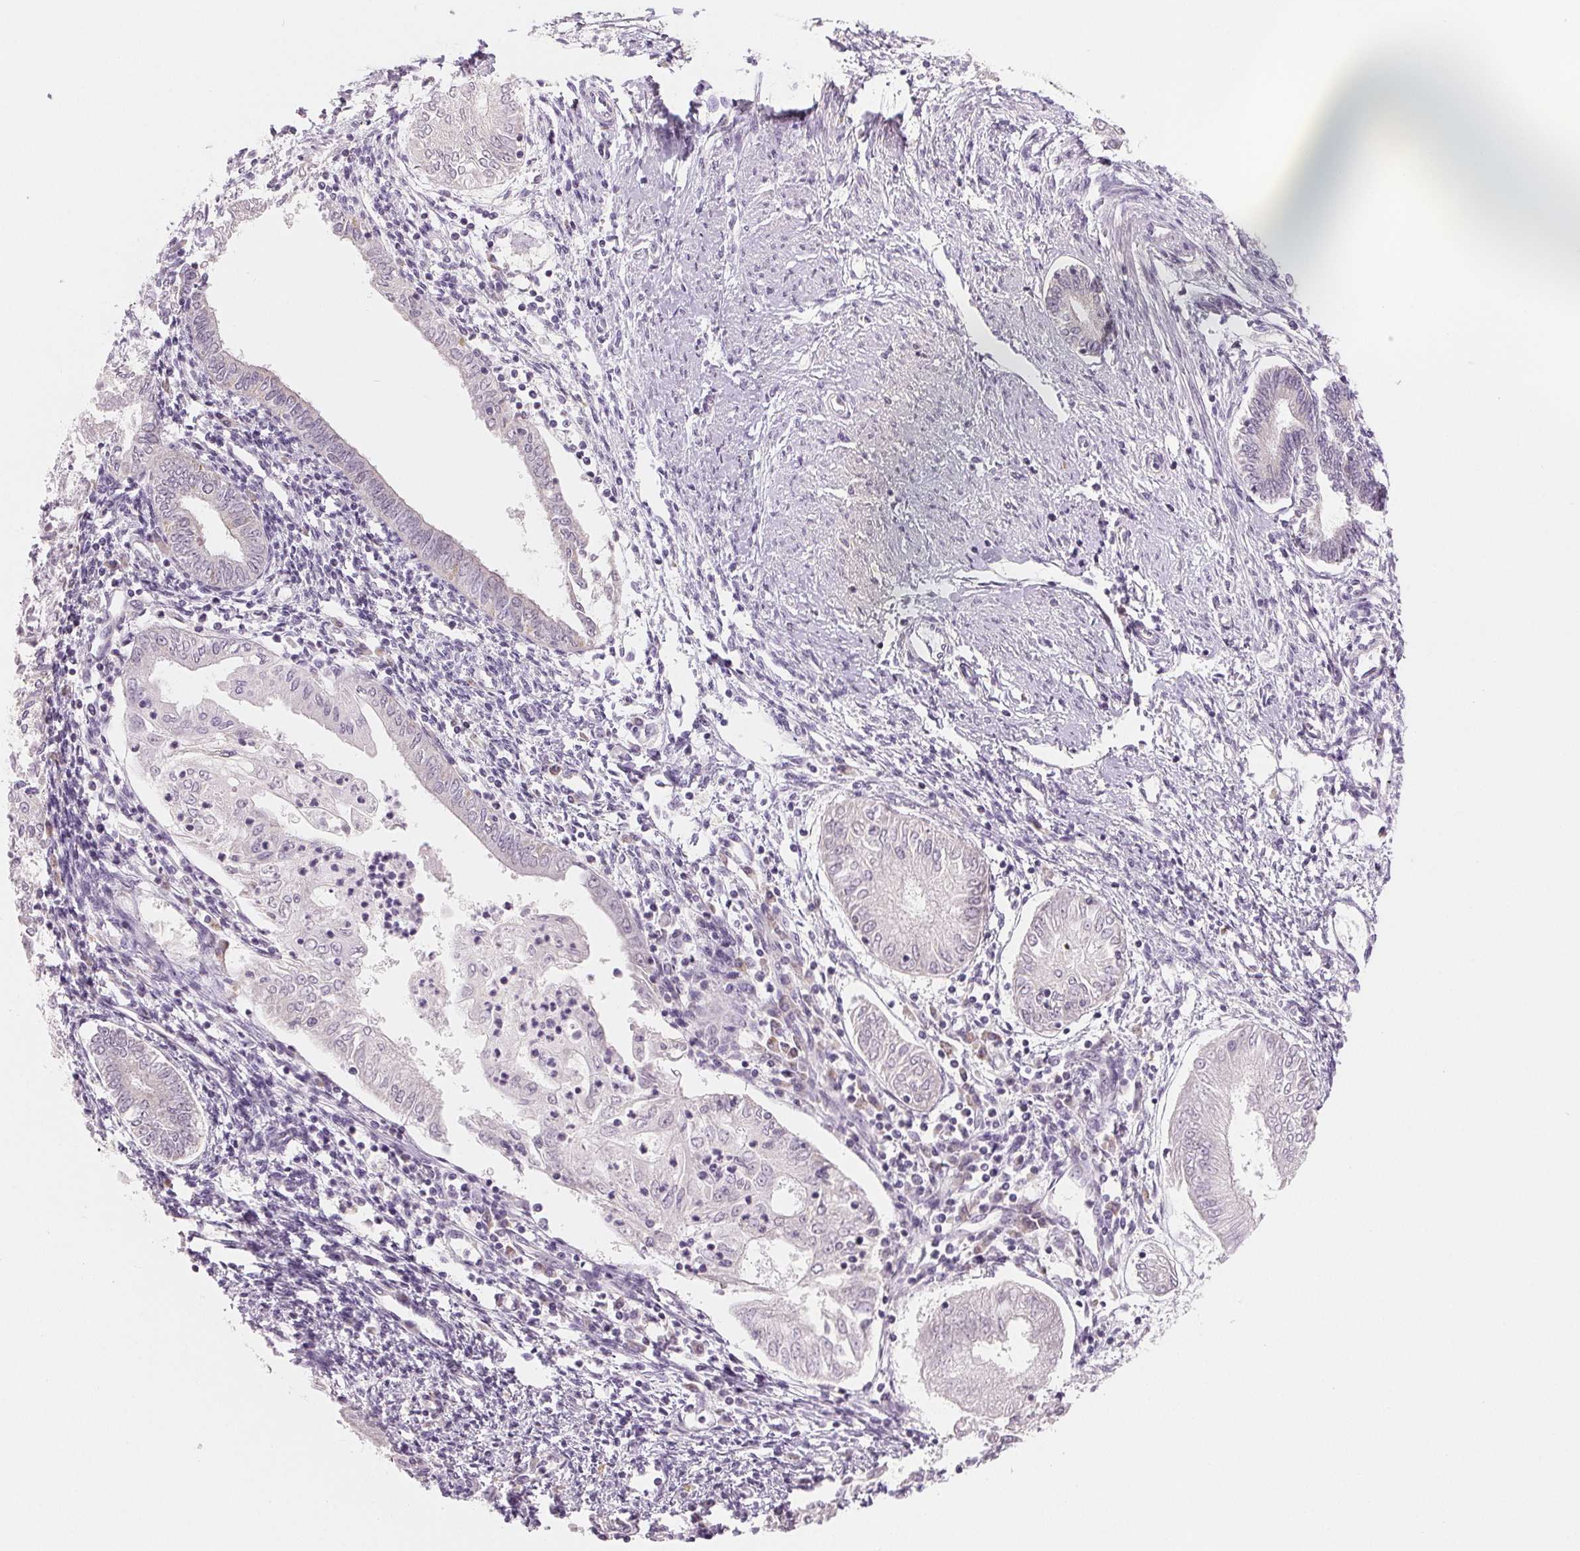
{"staining": {"intensity": "negative", "quantity": "none", "location": "none"}, "tissue": "endometrial cancer", "cell_type": "Tumor cells", "image_type": "cancer", "snomed": [{"axis": "morphology", "description": "Adenocarcinoma, NOS"}, {"axis": "topography", "description": "Endometrium"}], "caption": "Tumor cells are negative for brown protein staining in adenocarcinoma (endometrial).", "gene": "HINT2", "patient": {"sex": "female", "age": 68}}